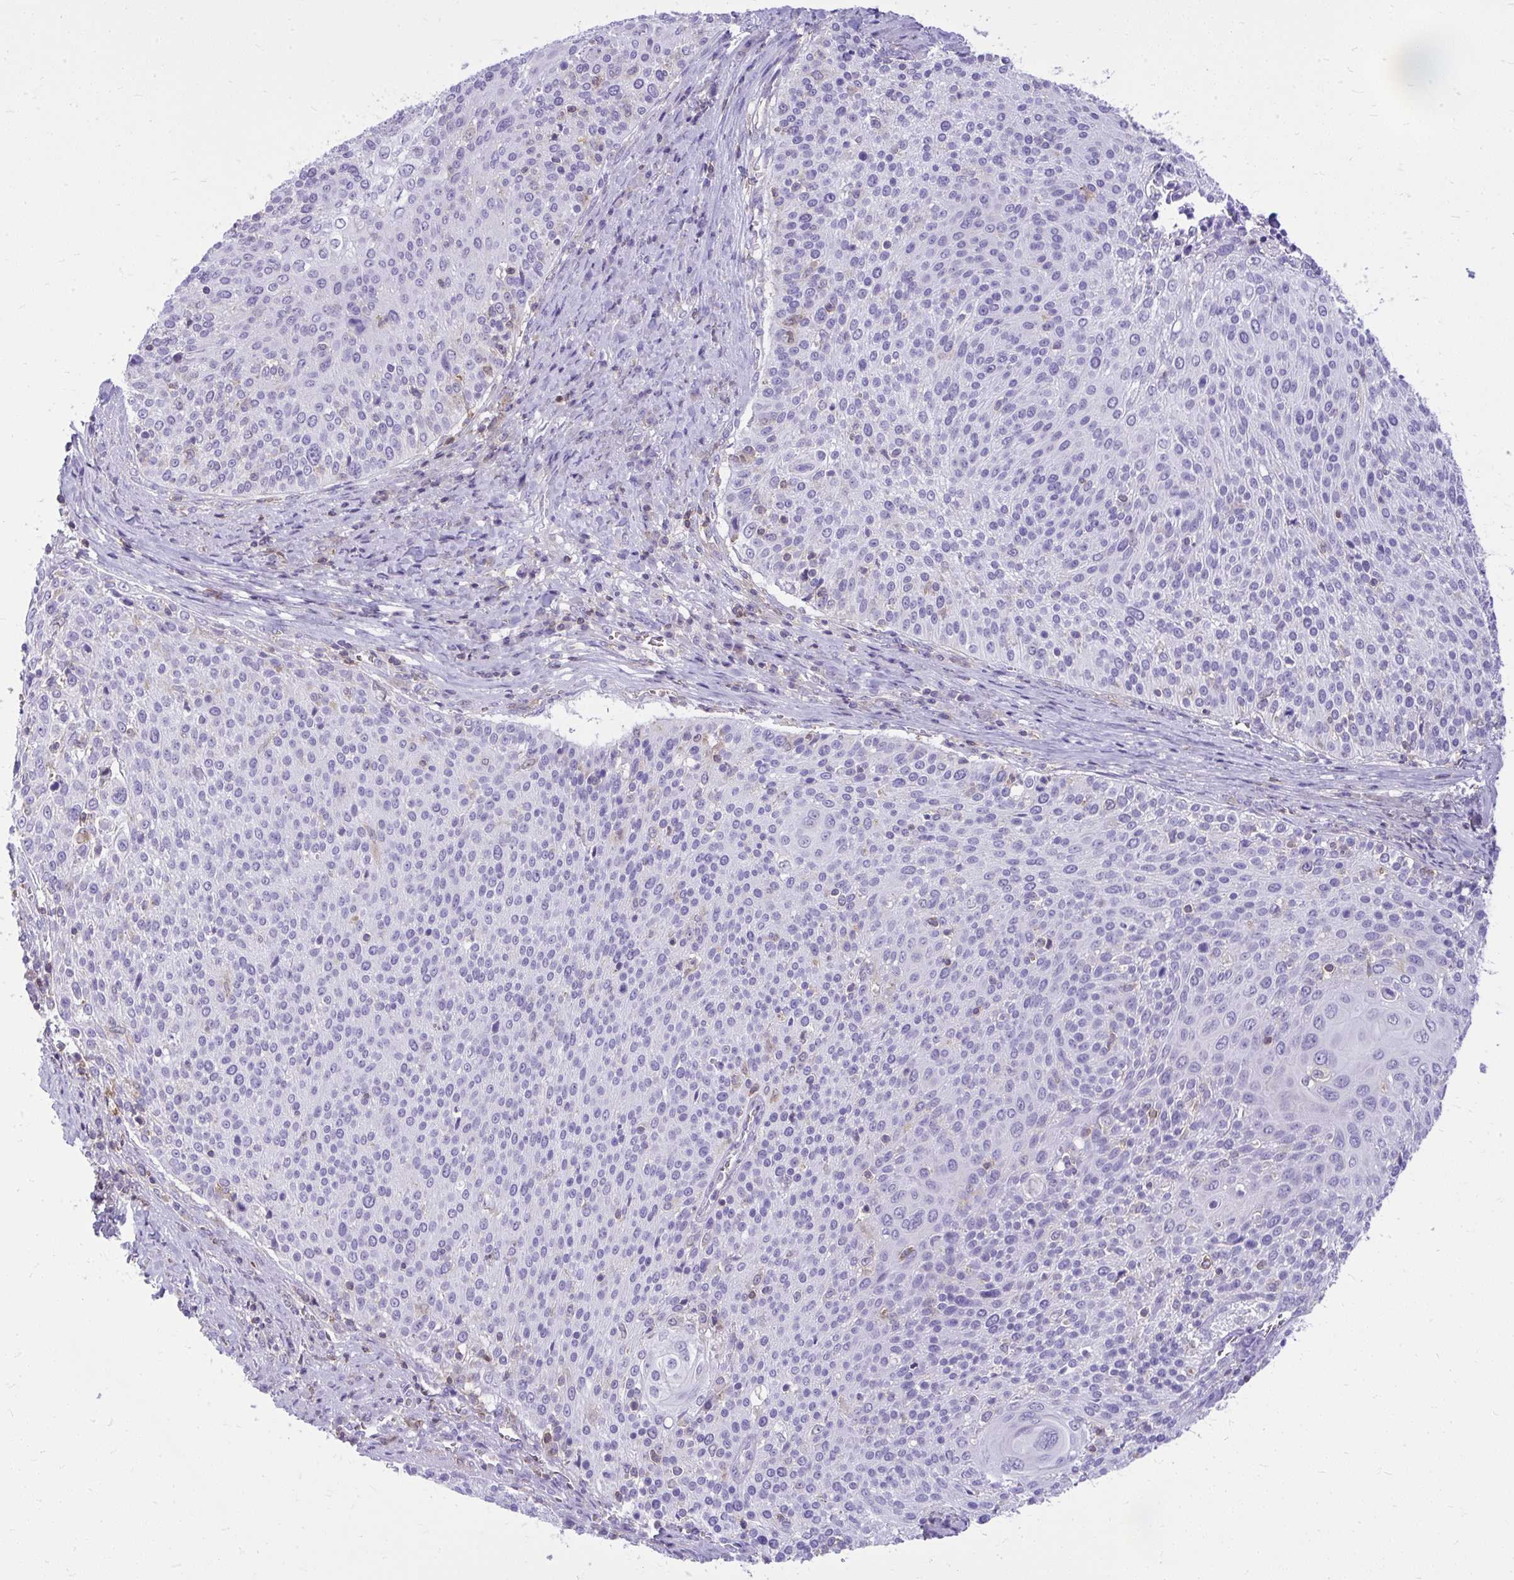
{"staining": {"intensity": "negative", "quantity": "none", "location": "none"}, "tissue": "cervical cancer", "cell_type": "Tumor cells", "image_type": "cancer", "snomed": [{"axis": "morphology", "description": "Squamous cell carcinoma, NOS"}, {"axis": "topography", "description": "Cervix"}], "caption": "DAB immunohistochemical staining of cervical cancer (squamous cell carcinoma) demonstrates no significant expression in tumor cells. The staining is performed using DAB (3,3'-diaminobenzidine) brown chromogen with nuclei counter-stained in using hematoxylin.", "gene": "GPRIN3", "patient": {"sex": "female", "age": 31}}